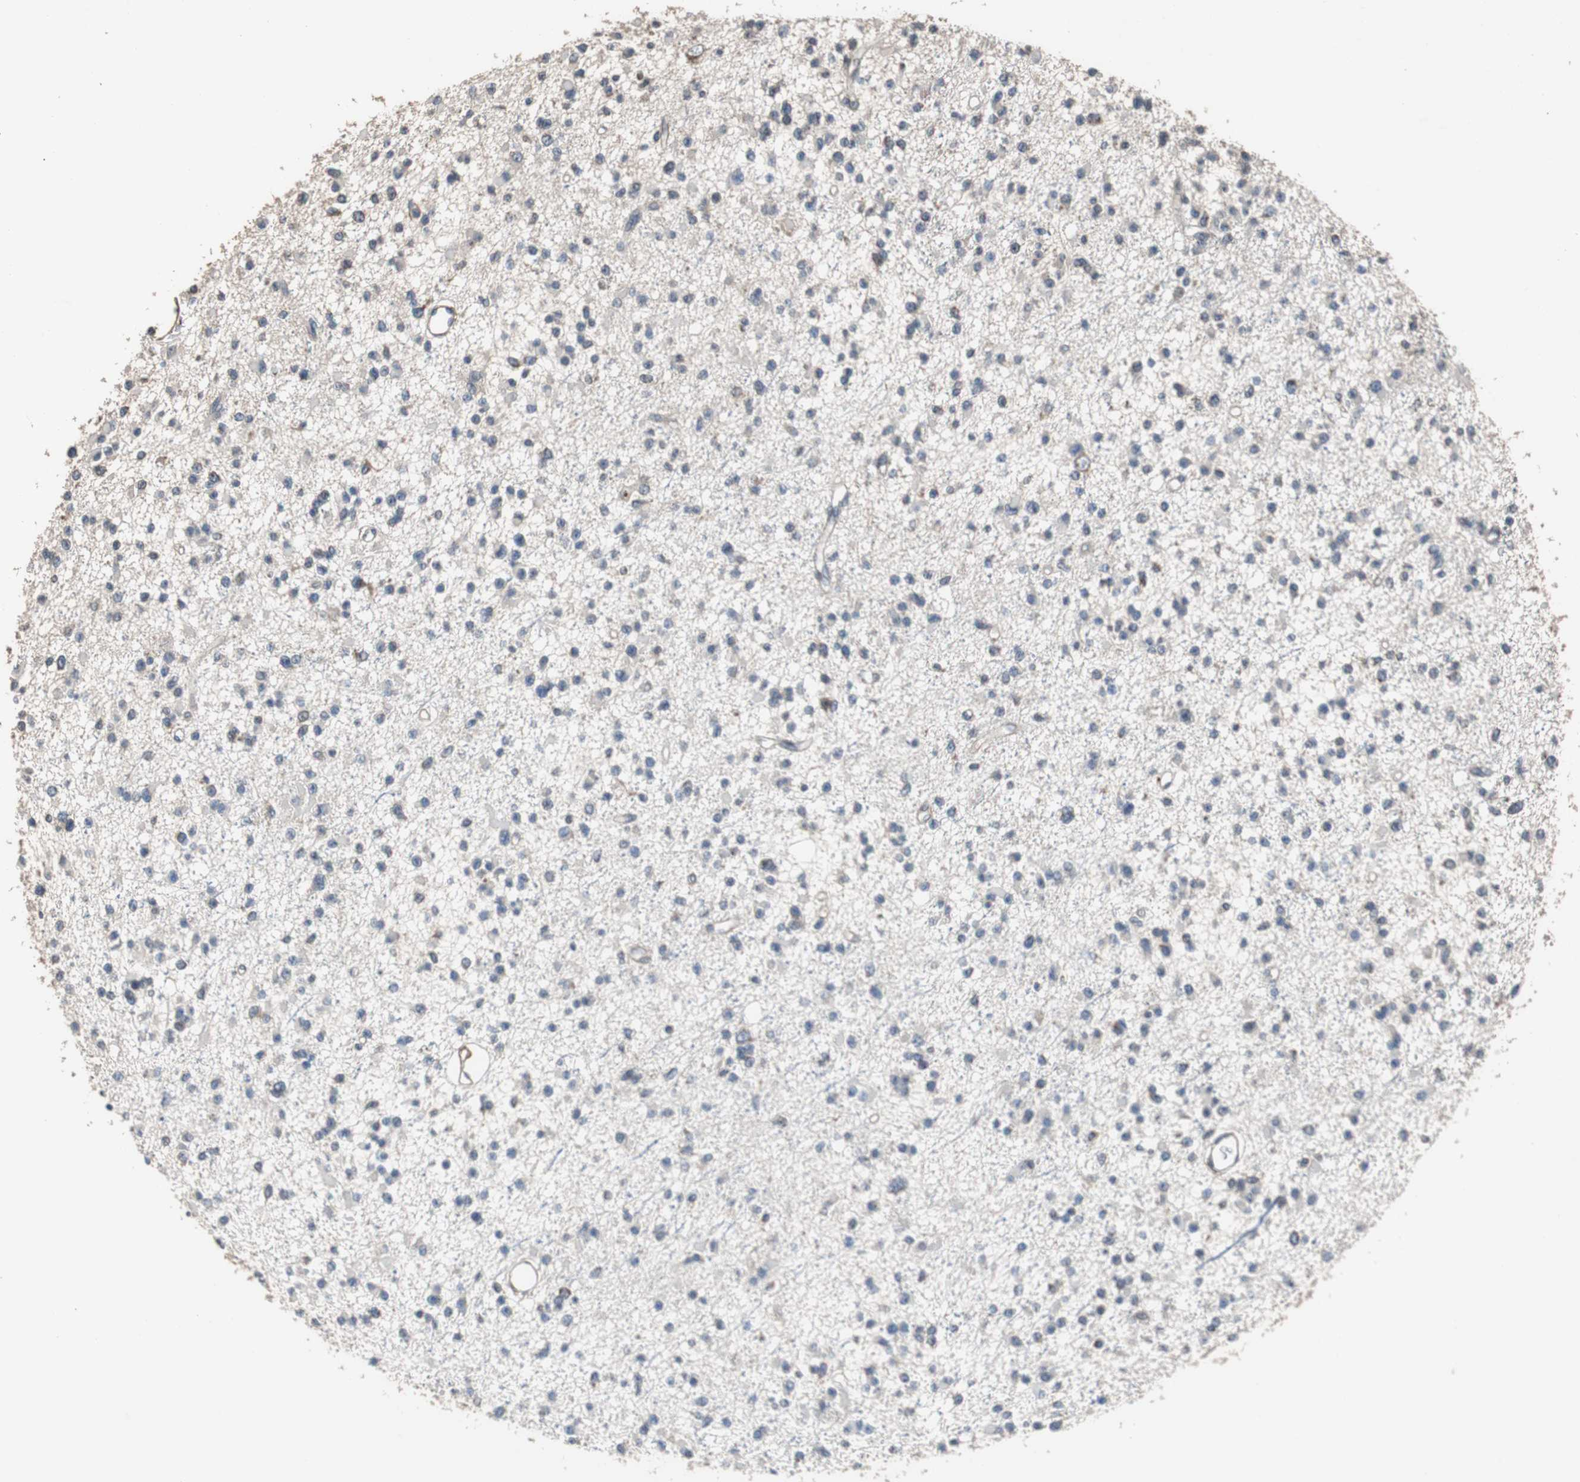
{"staining": {"intensity": "weak", "quantity": "<25%", "location": "cytoplasmic/membranous"}, "tissue": "glioma", "cell_type": "Tumor cells", "image_type": "cancer", "snomed": [{"axis": "morphology", "description": "Glioma, malignant, Low grade"}, {"axis": "topography", "description": "Brain"}], "caption": "Glioma stained for a protein using immunohistochemistry exhibits no positivity tumor cells.", "gene": "PITRM1", "patient": {"sex": "female", "age": 22}}